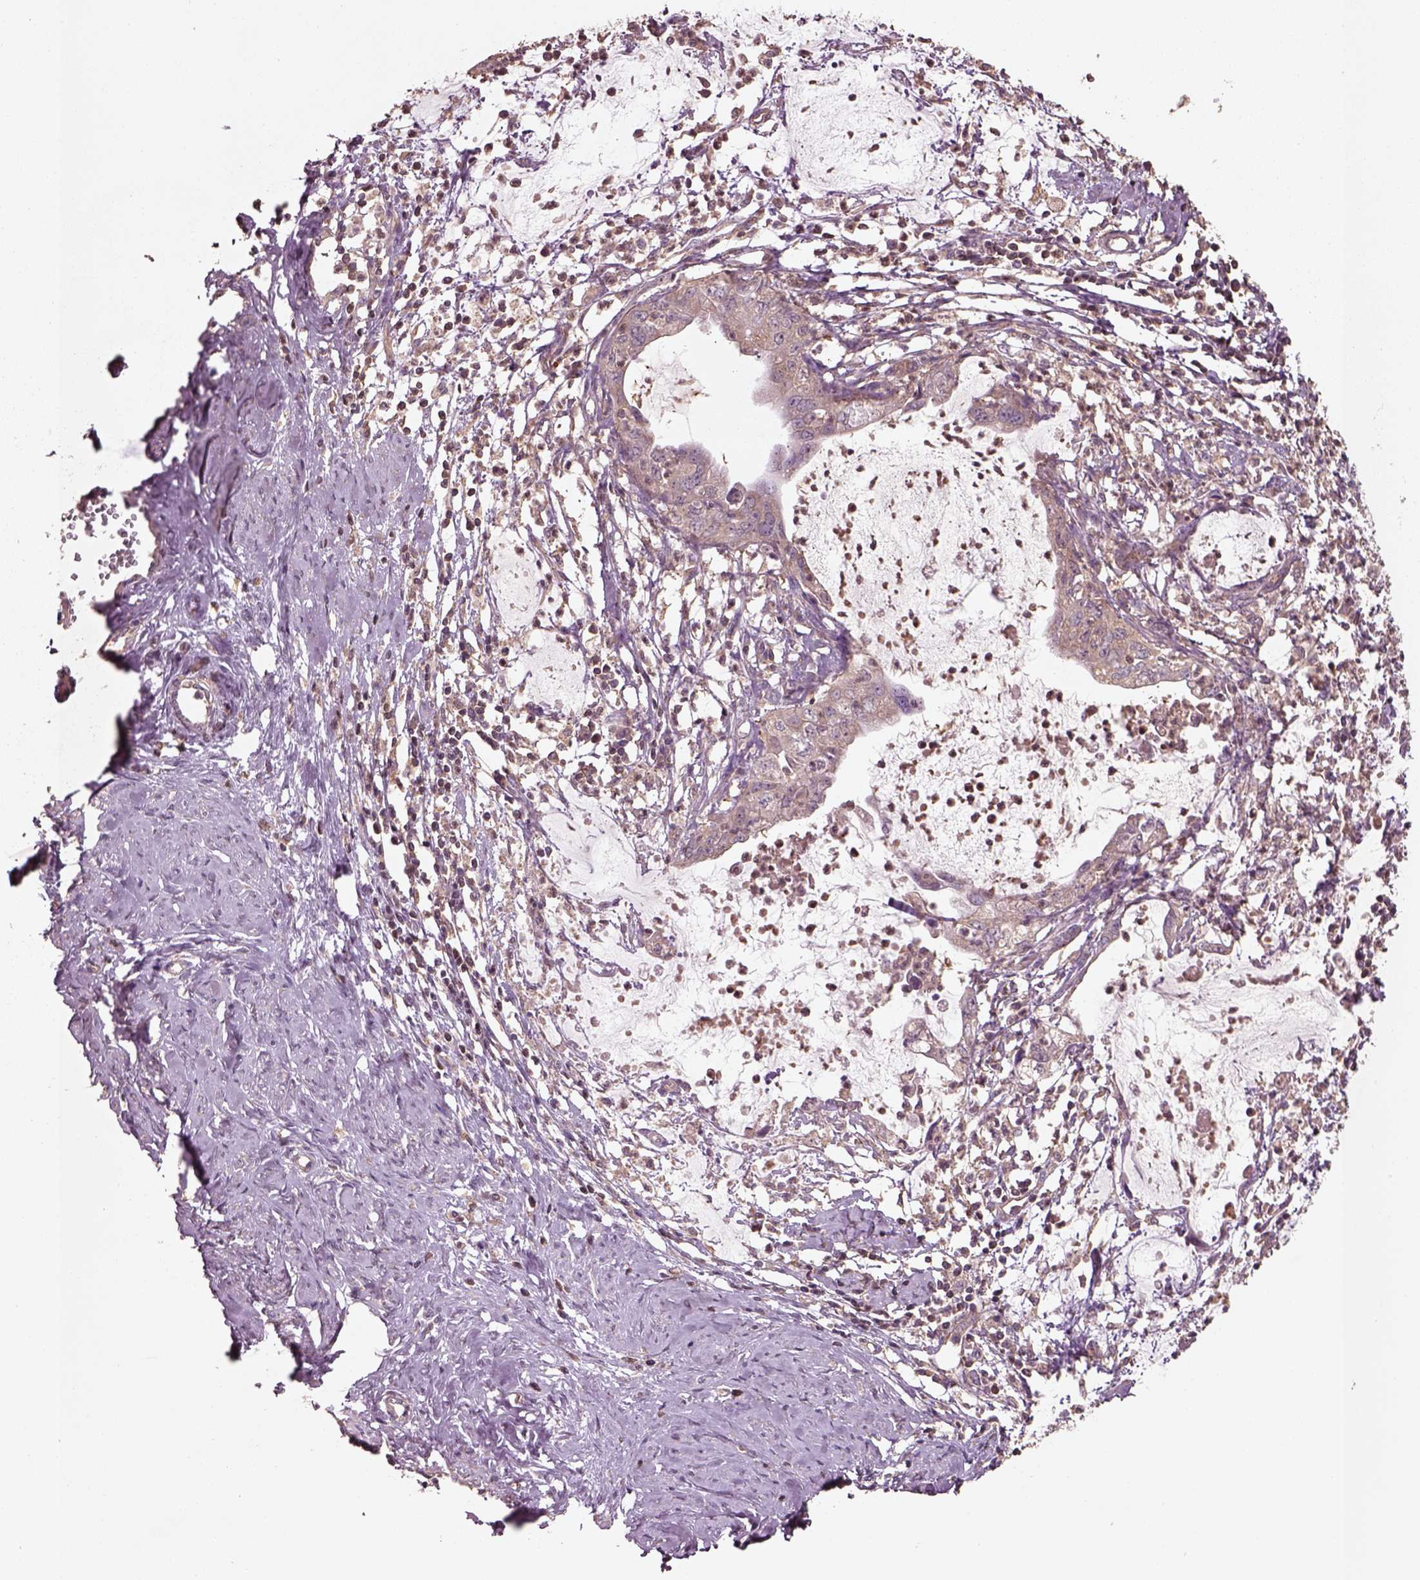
{"staining": {"intensity": "weak", "quantity": ">75%", "location": "cytoplasmic/membranous"}, "tissue": "cervical cancer", "cell_type": "Tumor cells", "image_type": "cancer", "snomed": [{"axis": "morphology", "description": "Normal tissue, NOS"}, {"axis": "morphology", "description": "Adenocarcinoma, NOS"}, {"axis": "topography", "description": "Cervix"}], "caption": "Adenocarcinoma (cervical) stained with DAB IHC exhibits low levels of weak cytoplasmic/membranous positivity in approximately >75% of tumor cells.", "gene": "TRADD", "patient": {"sex": "female", "age": 38}}